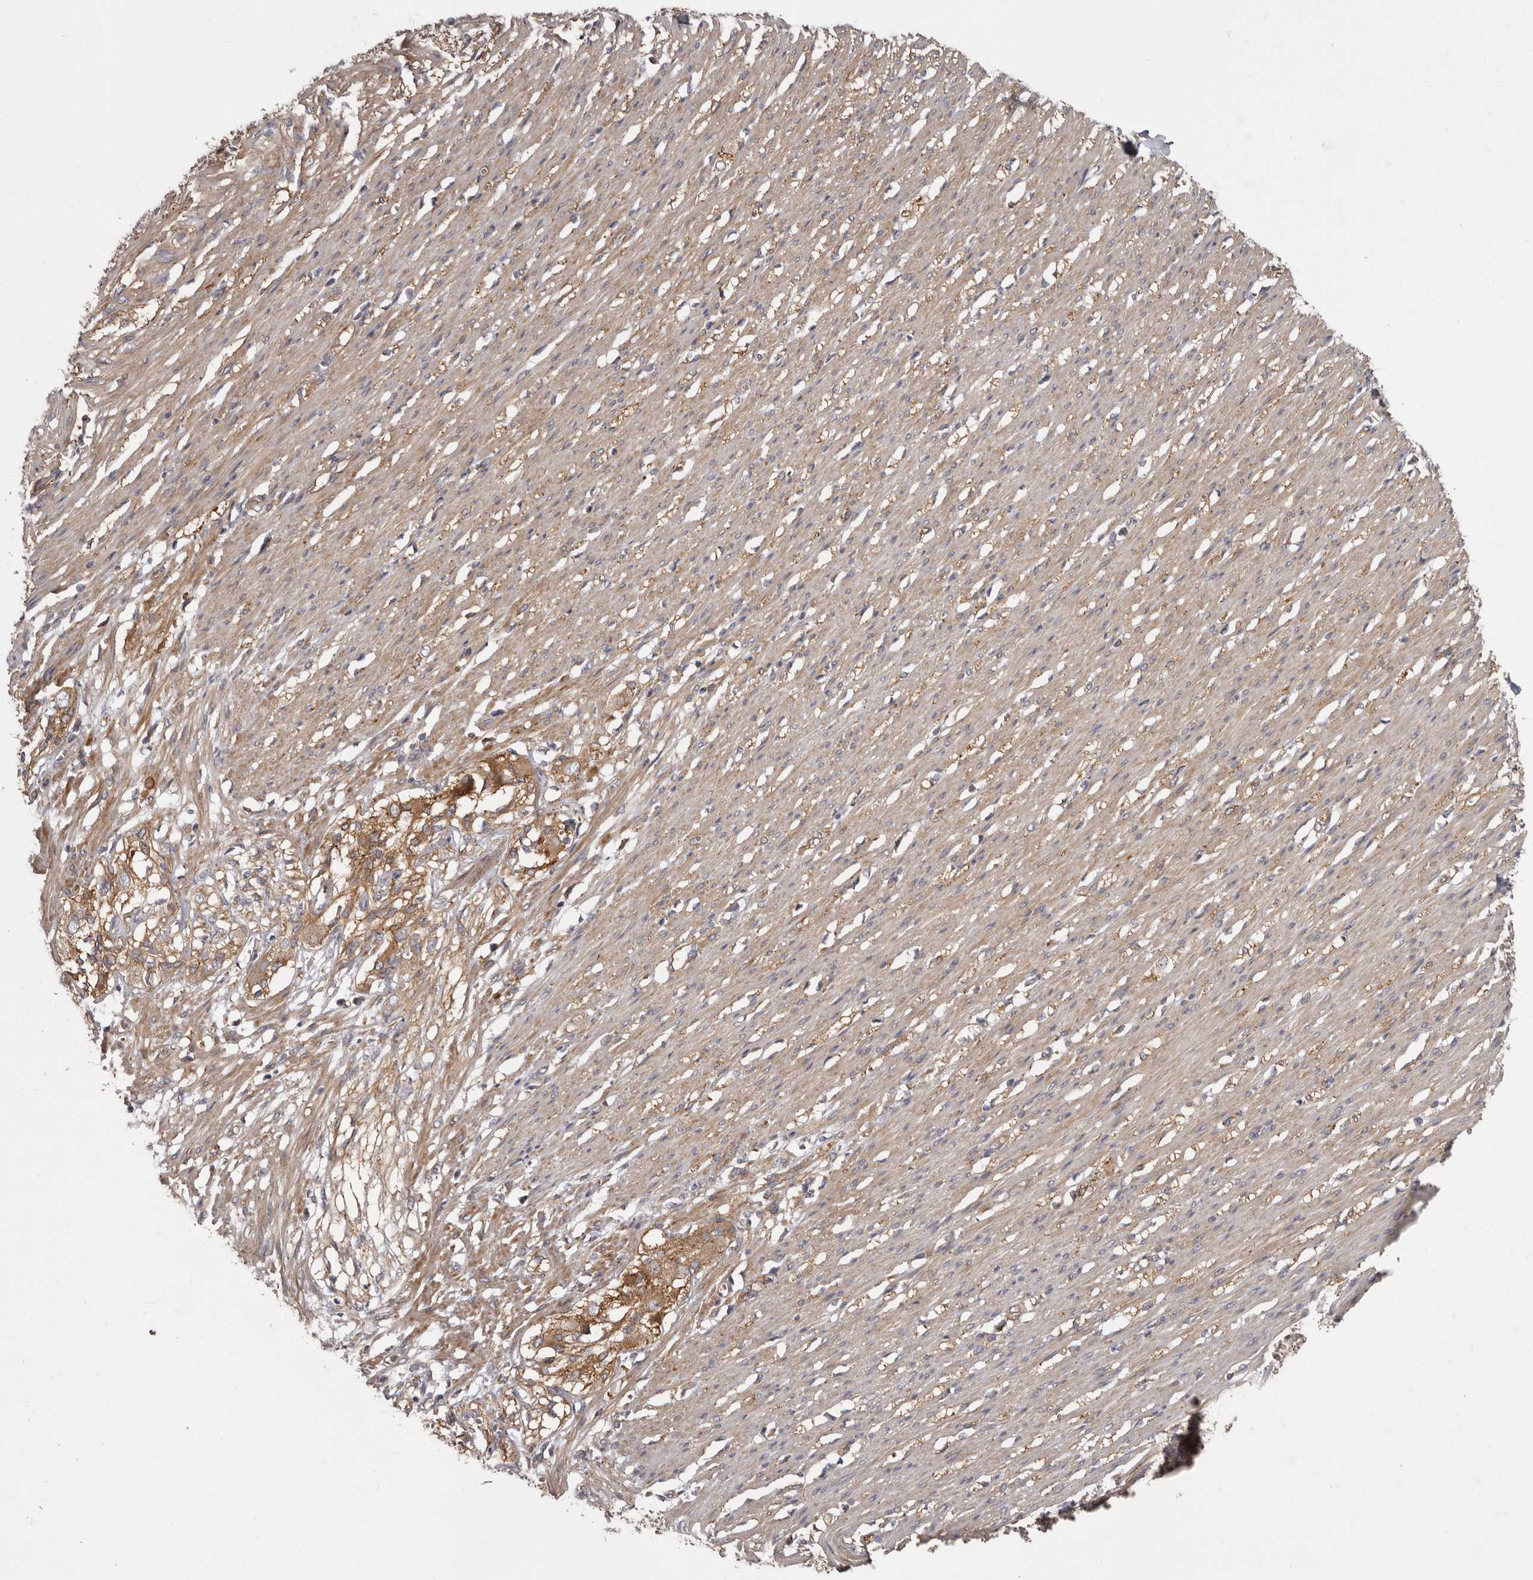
{"staining": {"intensity": "moderate", "quantity": ">75%", "location": "cytoplasmic/membranous"}, "tissue": "smooth muscle", "cell_type": "Smooth muscle cells", "image_type": "normal", "snomed": [{"axis": "morphology", "description": "Normal tissue, NOS"}, {"axis": "morphology", "description": "Adenocarcinoma, NOS"}, {"axis": "topography", "description": "Colon"}, {"axis": "topography", "description": "Peripheral nerve tissue"}], "caption": "Smooth muscle cells show medium levels of moderate cytoplasmic/membranous expression in approximately >75% of cells in benign human smooth muscle.", "gene": "ENAH", "patient": {"sex": "male", "age": 14}}